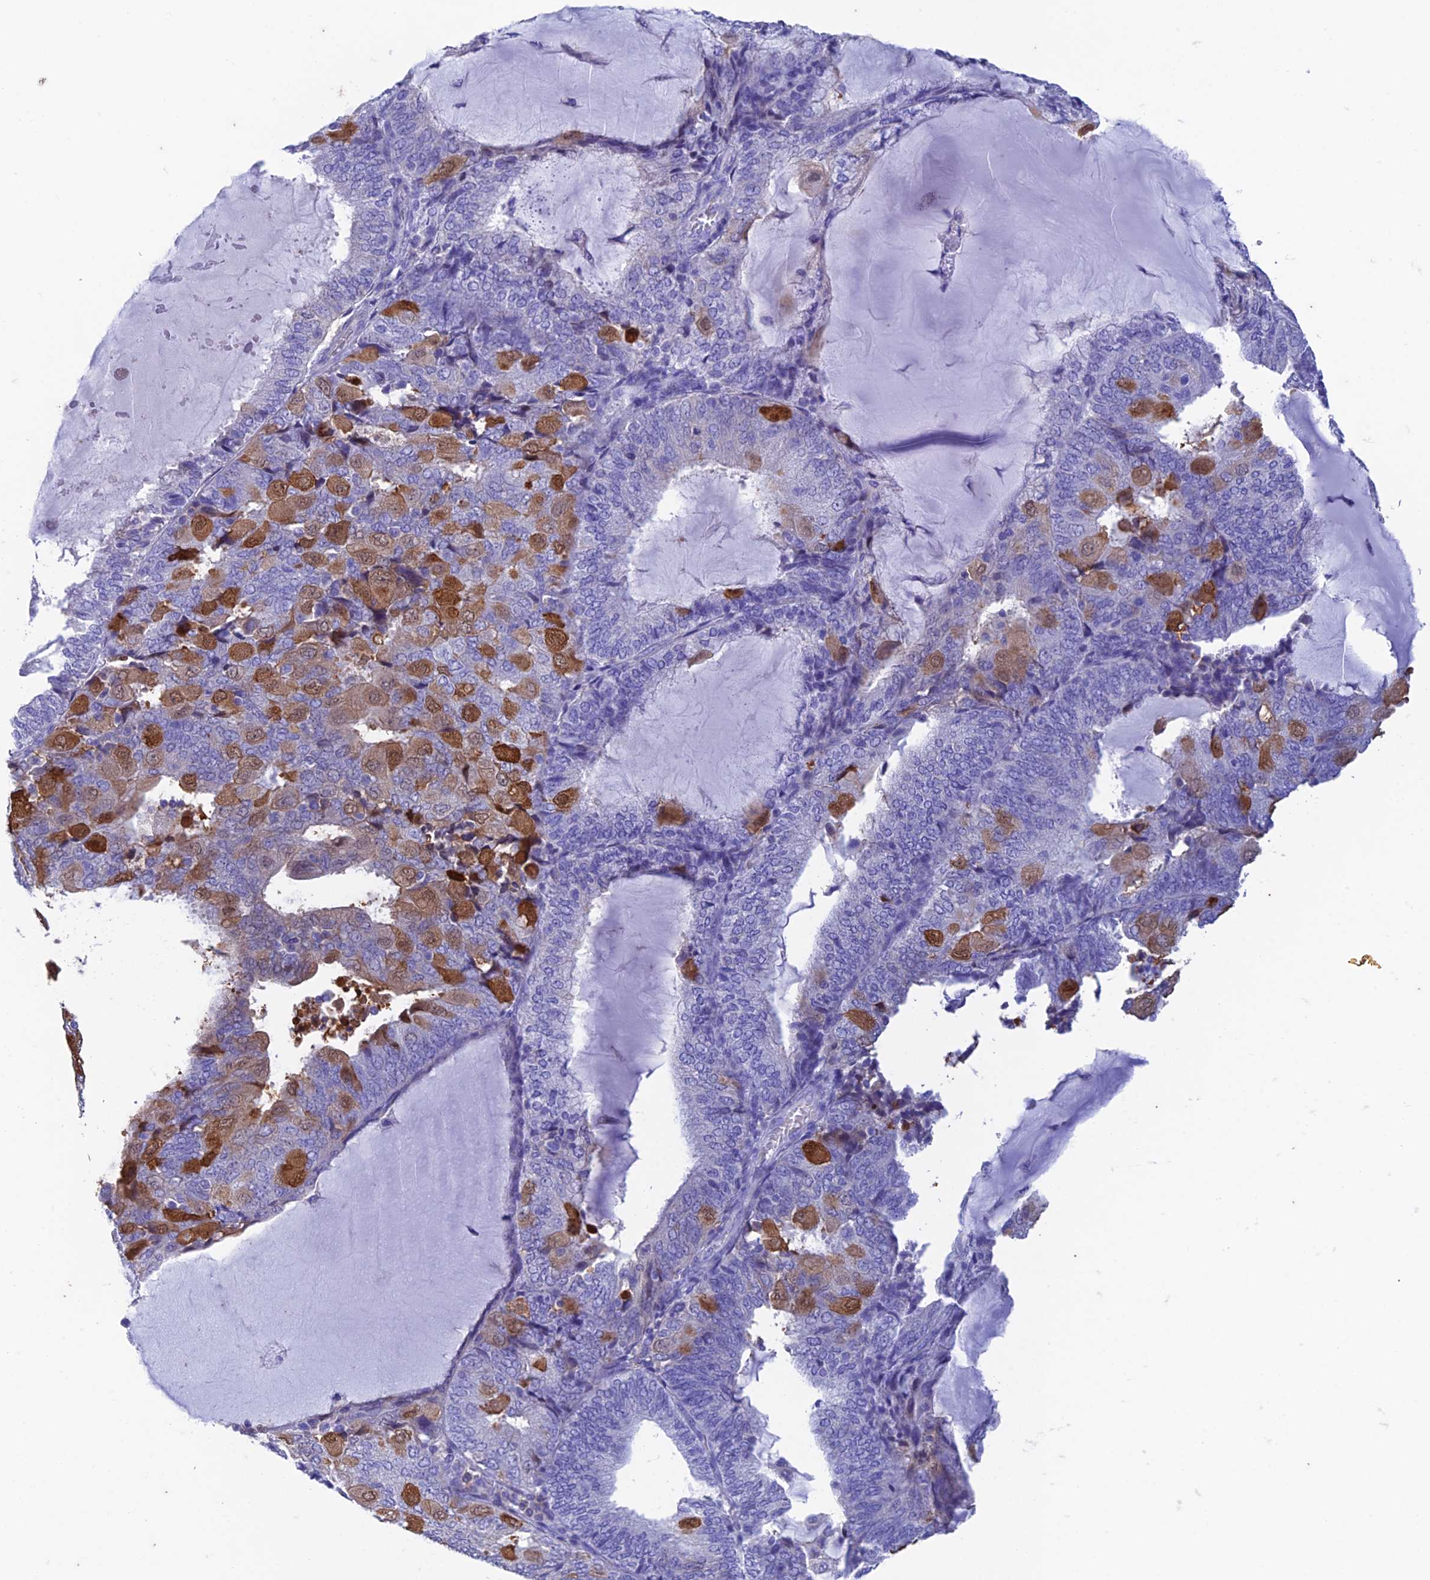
{"staining": {"intensity": "moderate", "quantity": "<25%", "location": "cytoplasmic/membranous,nuclear"}, "tissue": "endometrial cancer", "cell_type": "Tumor cells", "image_type": "cancer", "snomed": [{"axis": "morphology", "description": "Adenocarcinoma, NOS"}, {"axis": "topography", "description": "Endometrium"}], "caption": "Protein analysis of endometrial adenocarcinoma tissue shows moderate cytoplasmic/membranous and nuclear staining in about <25% of tumor cells.", "gene": "FGF7", "patient": {"sex": "female", "age": 81}}